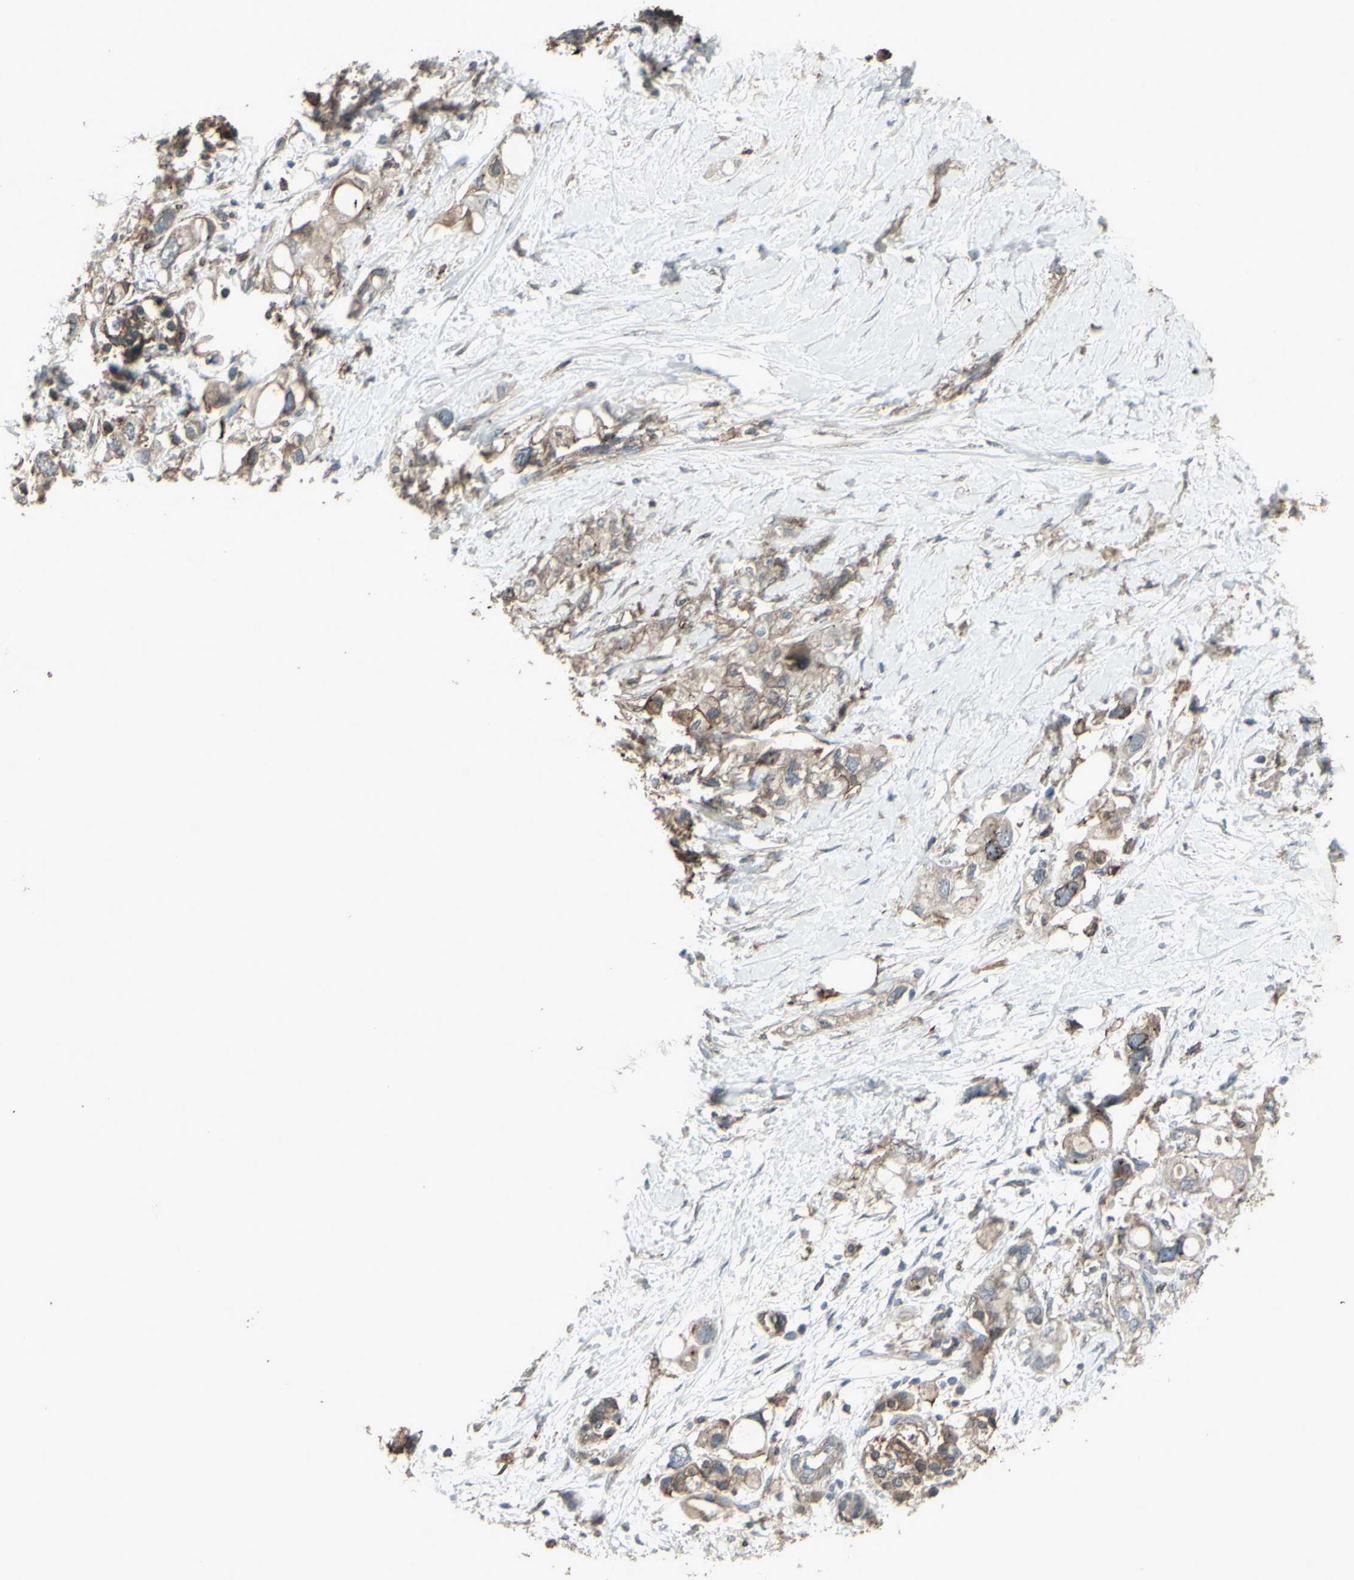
{"staining": {"intensity": "weak", "quantity": ">75%", "location": "cytoplasmic/membranous"}, "tissue": "pancreatic cancer", "cell_type": "Tumor cells", "image_type": "cancer", "snomed": [{"axis": "morphology", "description": "Adenocarcinoma, NOS"}, {"axis": "topography", "description": "Pancreas"}], "caption": "Immunohistochemical staining of human pancreatic cancer exhibits low levels of weak cytoplasmic/membranous positivity in about >75% of tumor cells. The staining is performed using DAB brown chromogen to label protein expression. The nuclei are counter-stained blue using hematoxylin.", "gene": "SMO", "patient": {"sex": "female", "age": 56}}